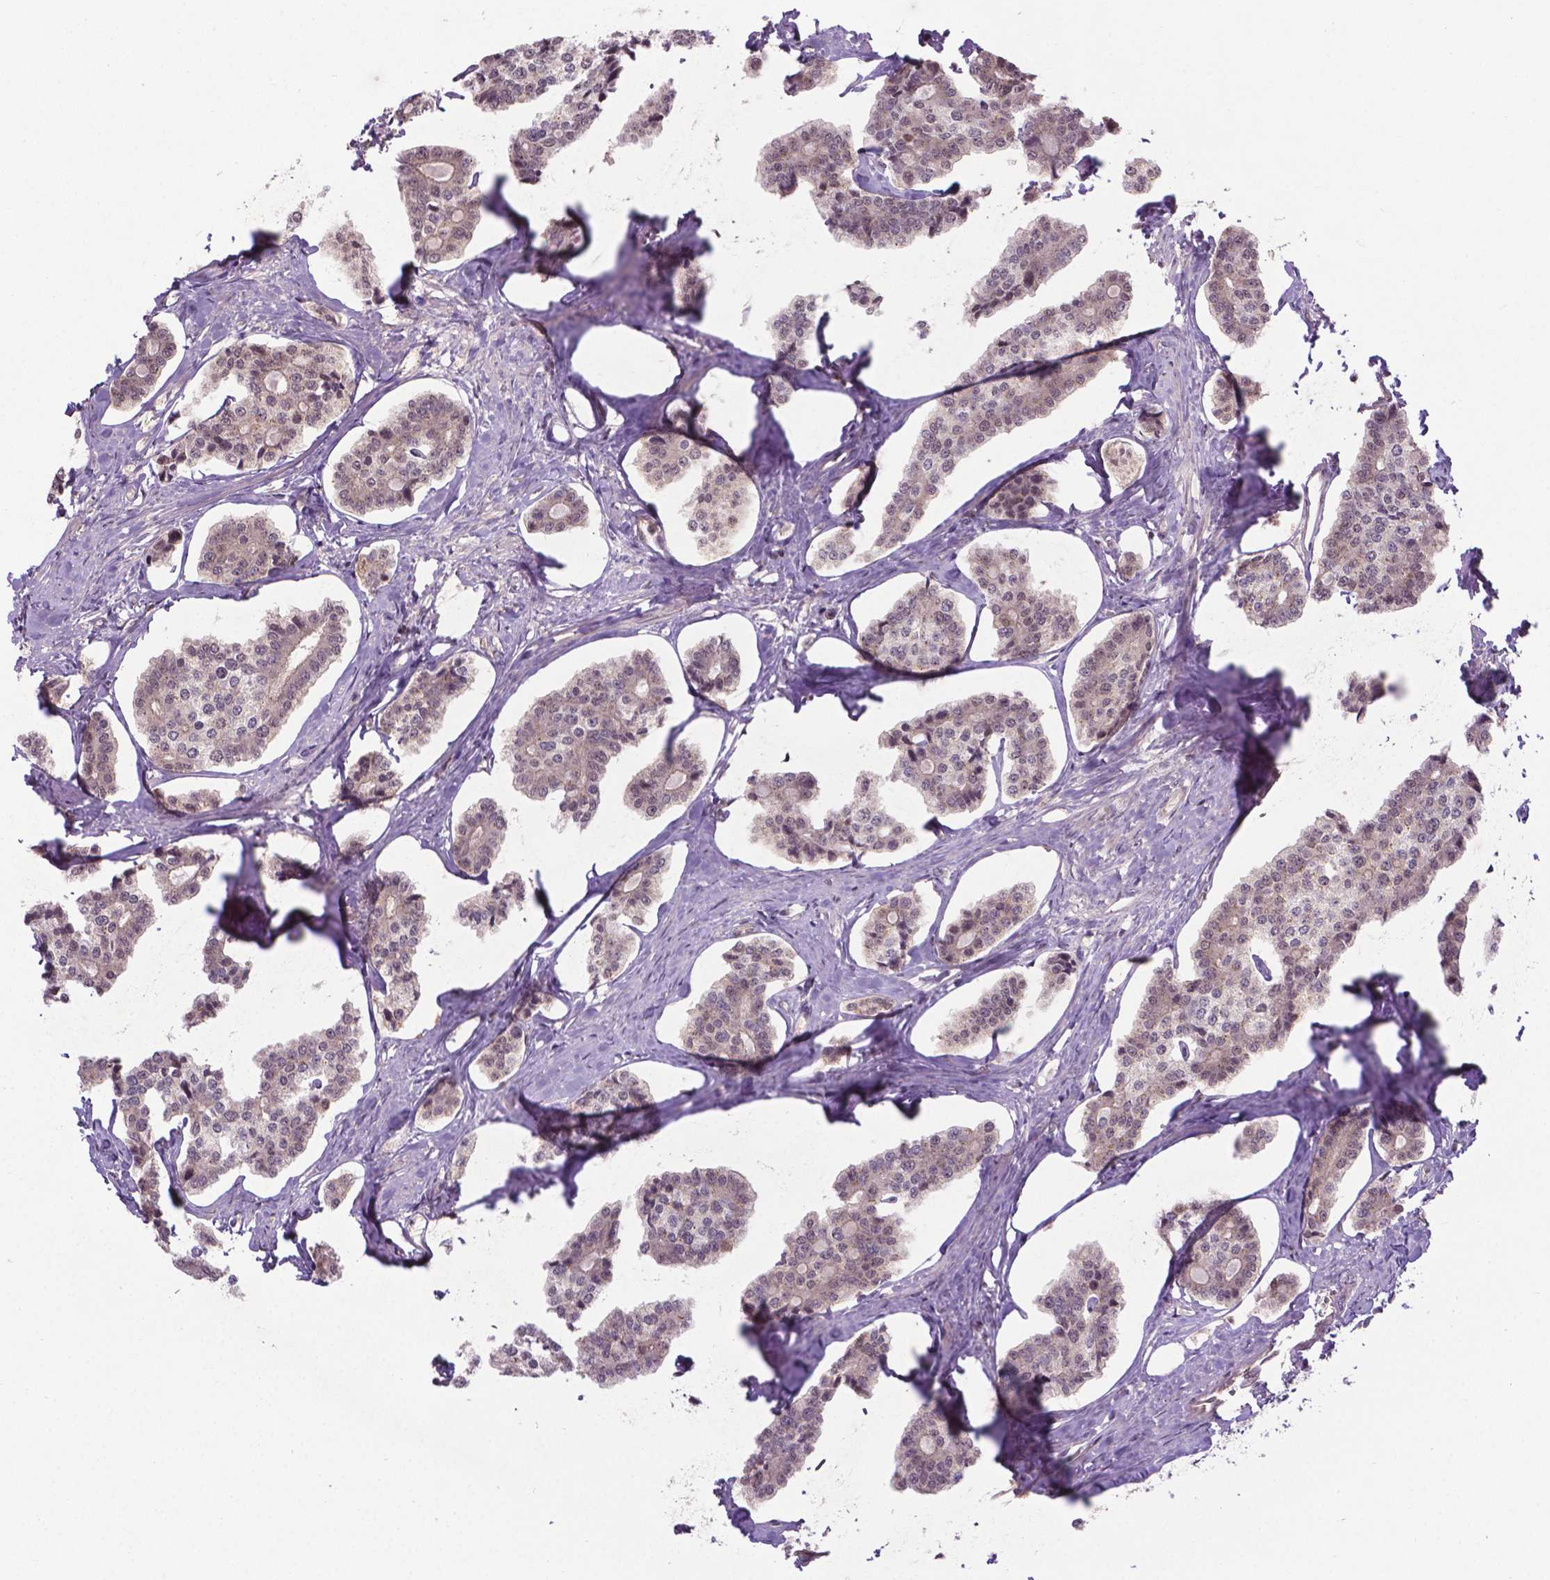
{"staining": {"intensity": "weak", "quantity": ">75%", "location": "nuclear"}, "tissue": "carcinoid", "cell_type": "Tumor cells", "image_type": "cancer", "snomed": [{"axis": "morphology", "description": "Carcinoid, malignant, NOS"}, {"axis": "topography", "description": "Small intestine"}], "caption": "Carcinoid stained with a protein marker displays weak staining in tumor cells.", "gene": "ANKRD54", "patient": {"sex": "female", "age": 65}}